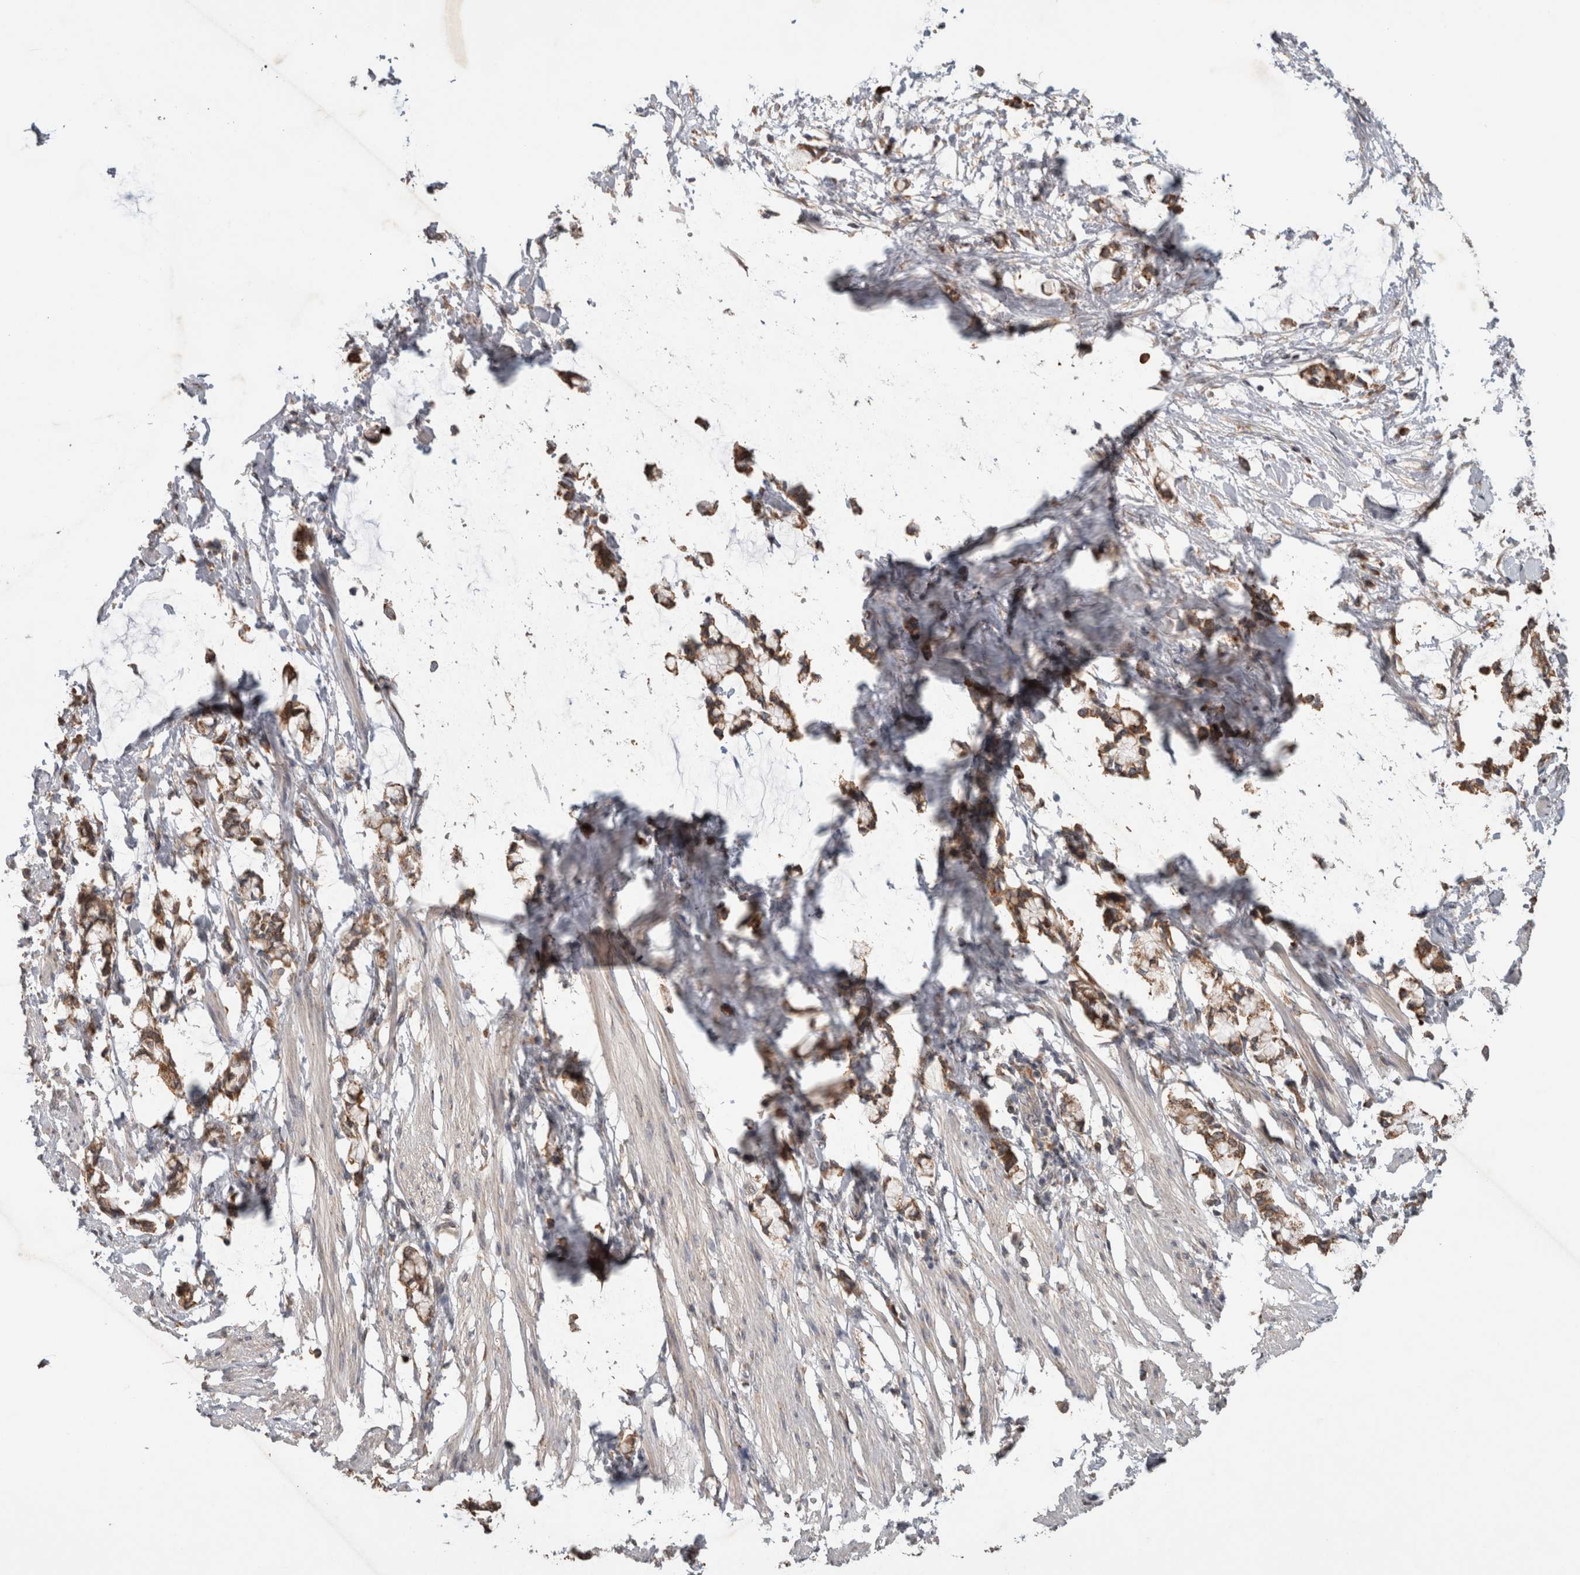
{"staining": {"intensity": "moderate", "quantity": "<25%", "location": "cytoplasmic/membranous"}, "tissue": "smooth muscle", "cell_type": "Smooth muscle cells", "image_type": "normal", "snomed": [{"axis": "morphology", "description": "Normal tissue, NOS"}, {"axis": "morphology", "description": "Adenocarcinoma, NOS"}, {"axis": "topography", "description": "Smooth muscle"}, {"axis": "topography", "description": "Colon"}], "caption": "Immunohistochemistry (IHC) of normal smooth muscle exhibits low levels of moderate cytoplasmic/membranous expression in approximately <25% of smooth muscle cells. The staining was performed using DAB (3,3'-diaminobenzidine) to visualize the protein expression in brown, while the nuclei were stained in blue with hematoxylin (Magnification: 20x).", "gene": "ADGRL3", "patient": {"sex": "male", "age": 14}}